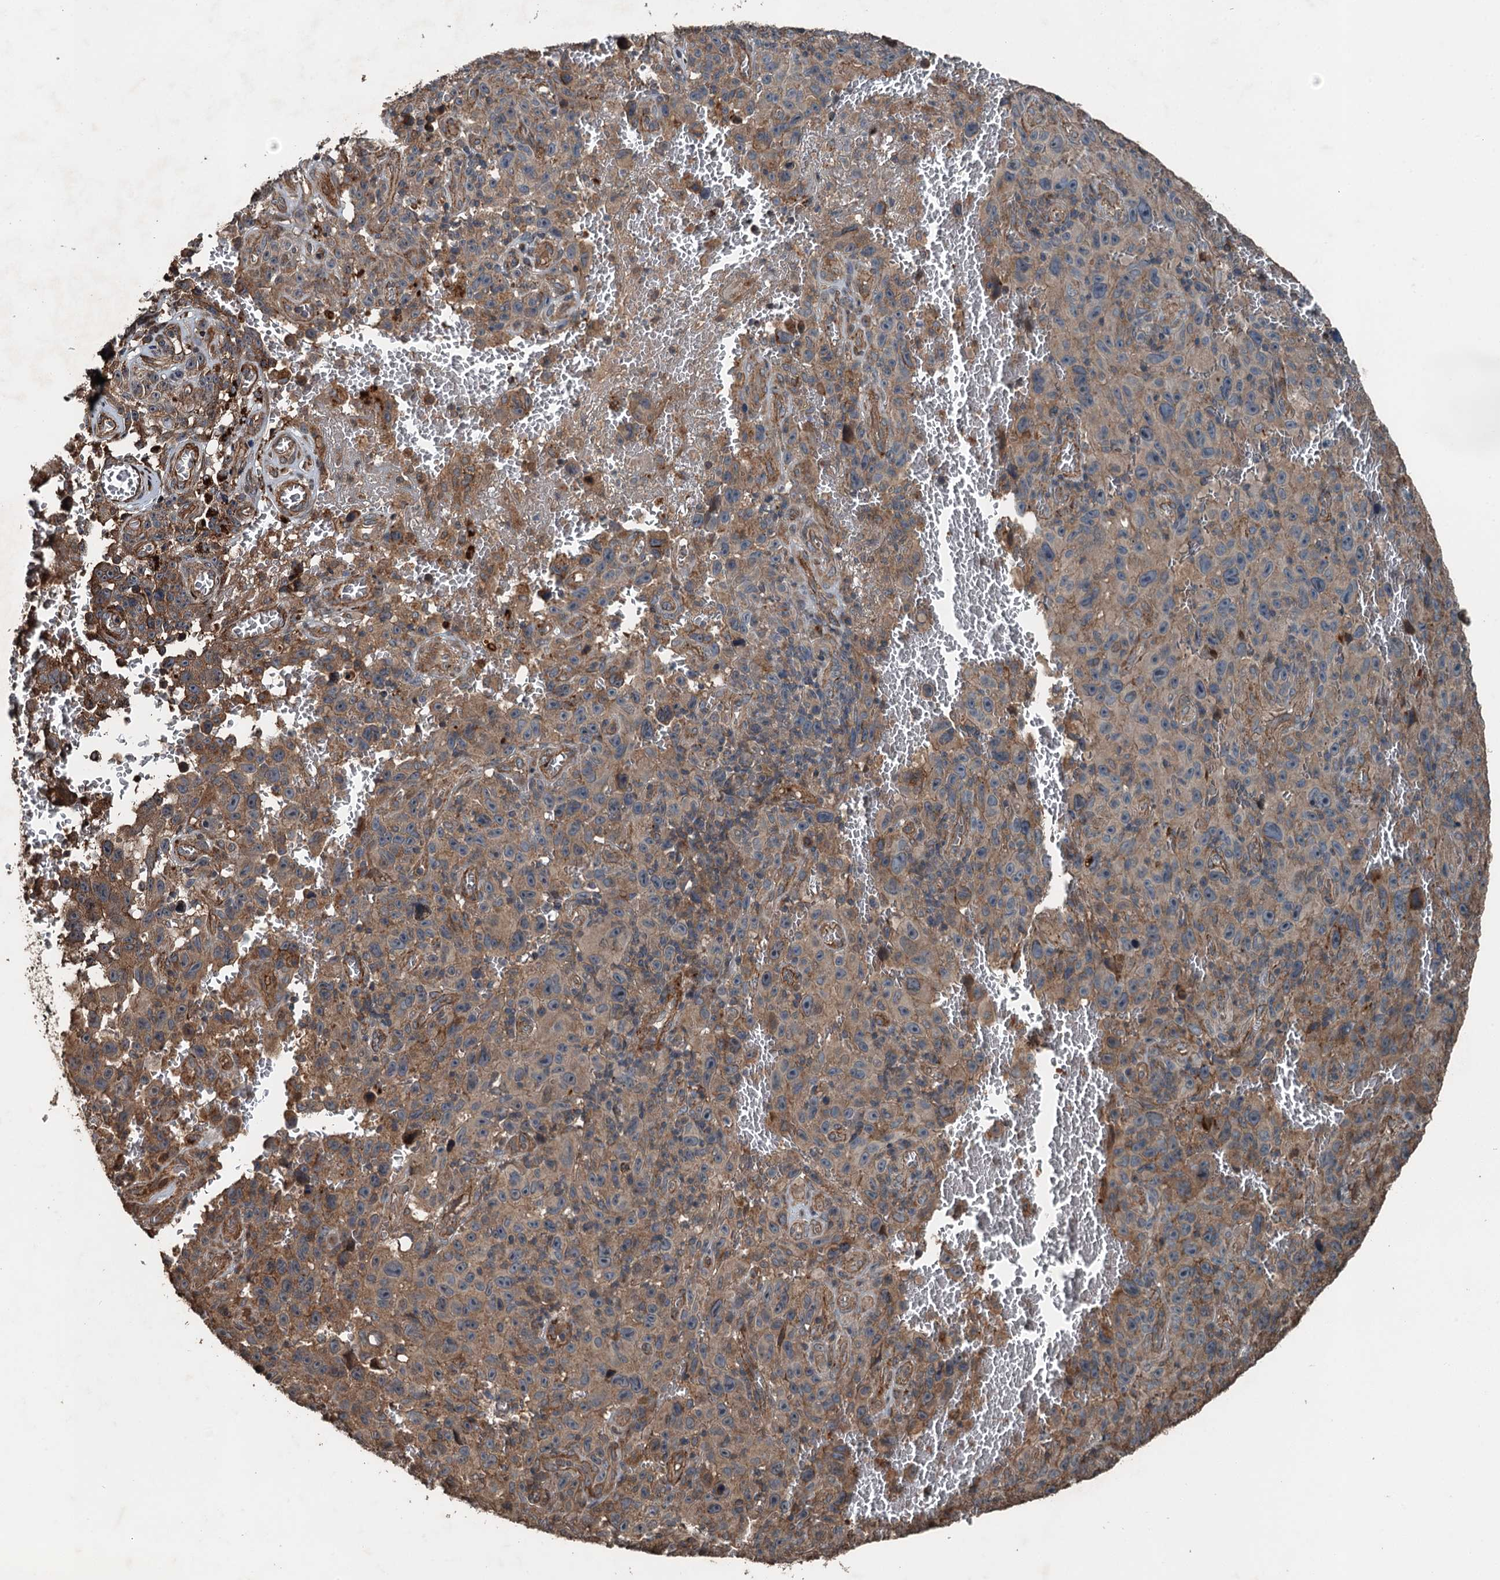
{"staining": {"intensity": "moderate", "quantity": ">75%", "location": "cytoplasmic/membranous"}, "tissue": "melanoma", "cell_type": "Tumor cells", "image_type": "cancer", "snomed": [{"axis": "morphology", "description": "Malignant melanoma, NOS"}, {"axis": "topography", "description": "Skin"}], "caption": "An image showing moderate cytoplasmic/membranous staining in about >75% of tumor cells in malignant melanoma, as visualized by brown immunohistochemical staining.", "gene": "TCTN1", "patient": {"sex": "female", "age": 82}}